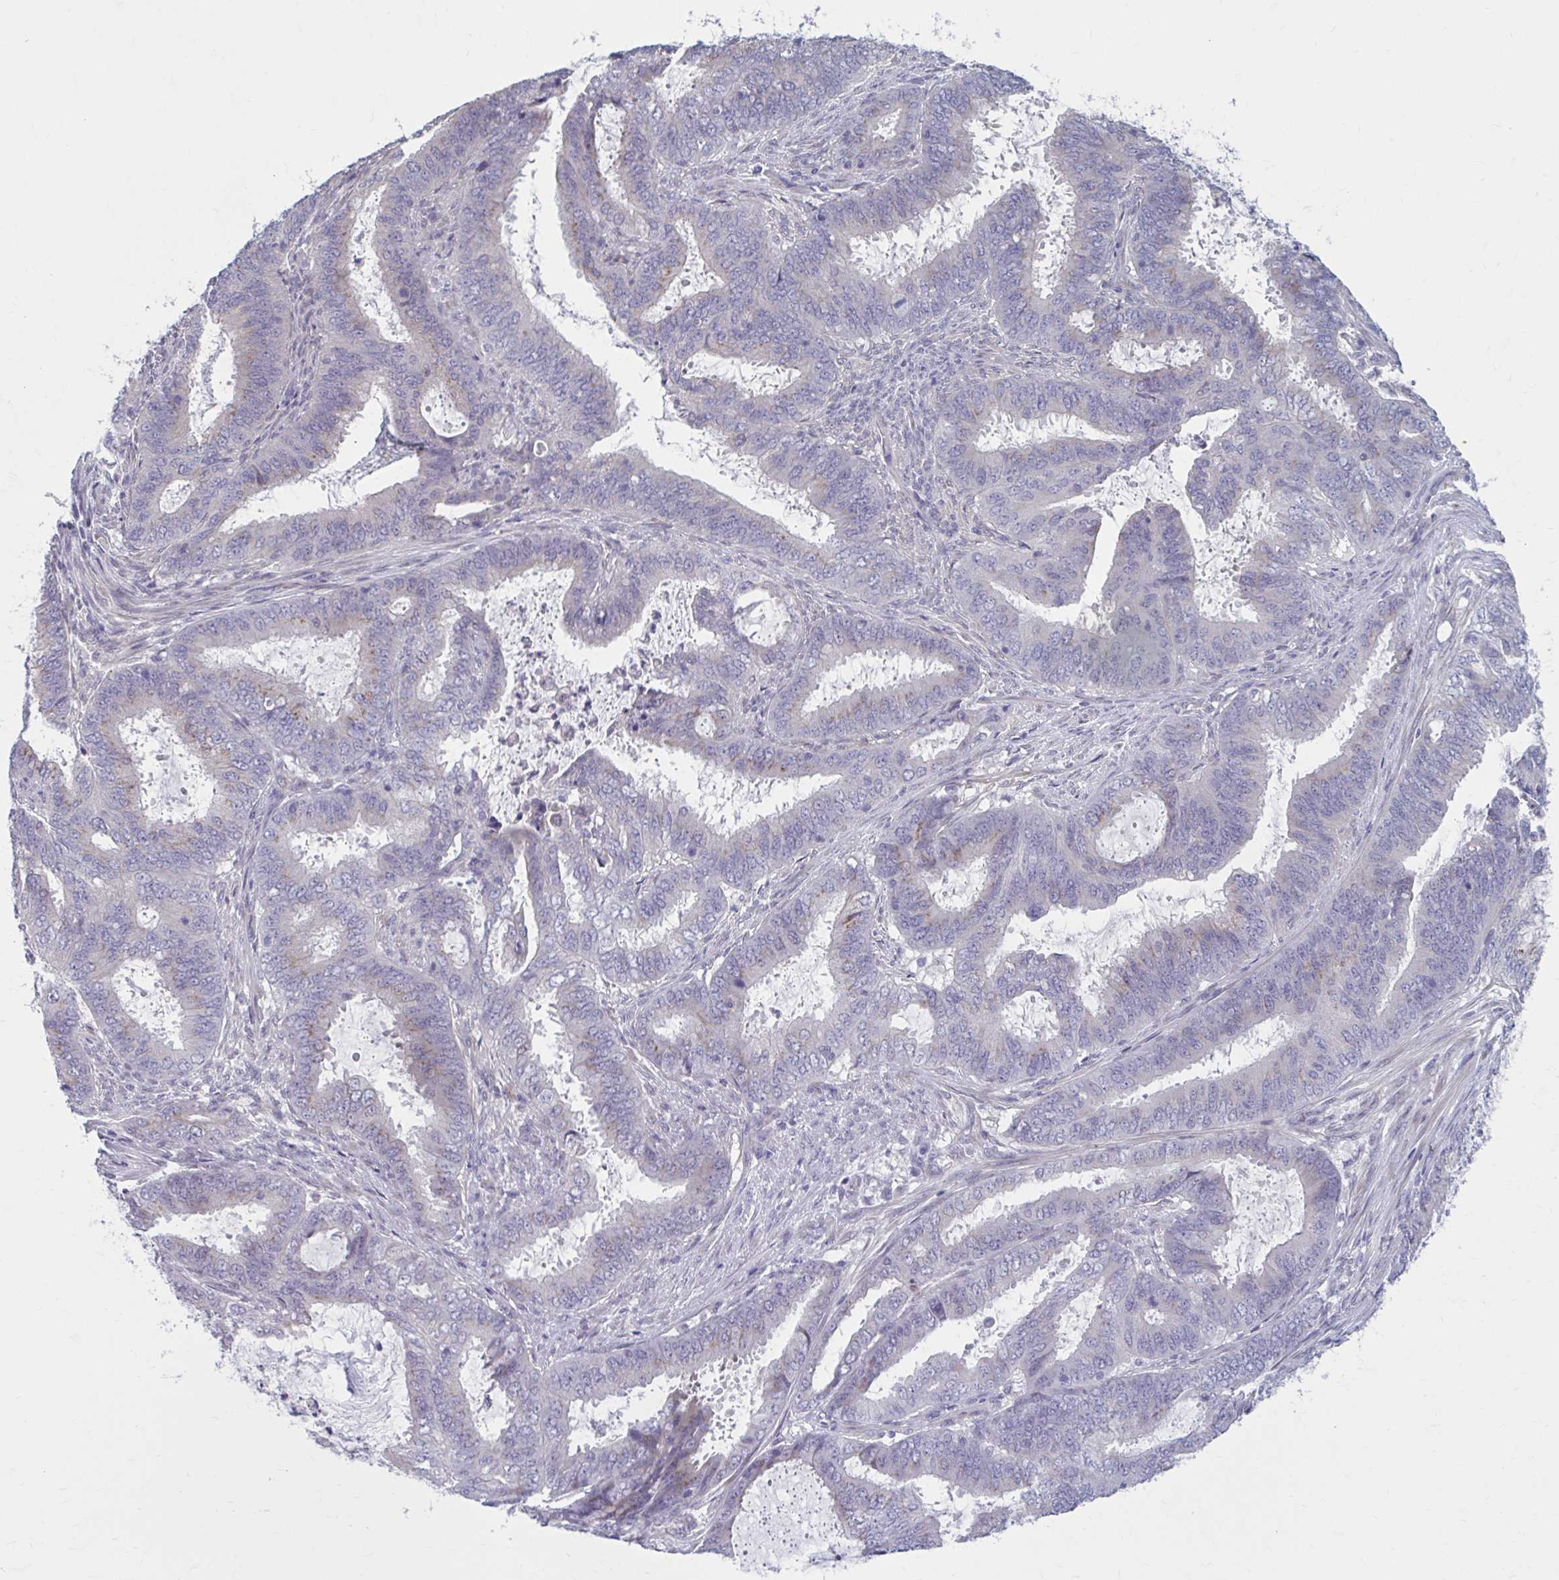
{"staining": {"intensity": "weak", "quantity": "<25%", "location": "cytoplasmic/membranous"}, "tissue": "endometrial cancer", "cell_type": "Tumor cells", "image_type": "cancer", "snomed": [{"axis": "morphology", "description": "Adenocarcinoma, NOS"}, {"axis": "topography", "description": "Endometrium"}], "caption": "DAB immunohistochemical staining of adenocarcinoma (endometrial) displays no significant positivity in tumor cells.", "gene": "CHST3", "patient": {"sex": "female", "age": 51}}